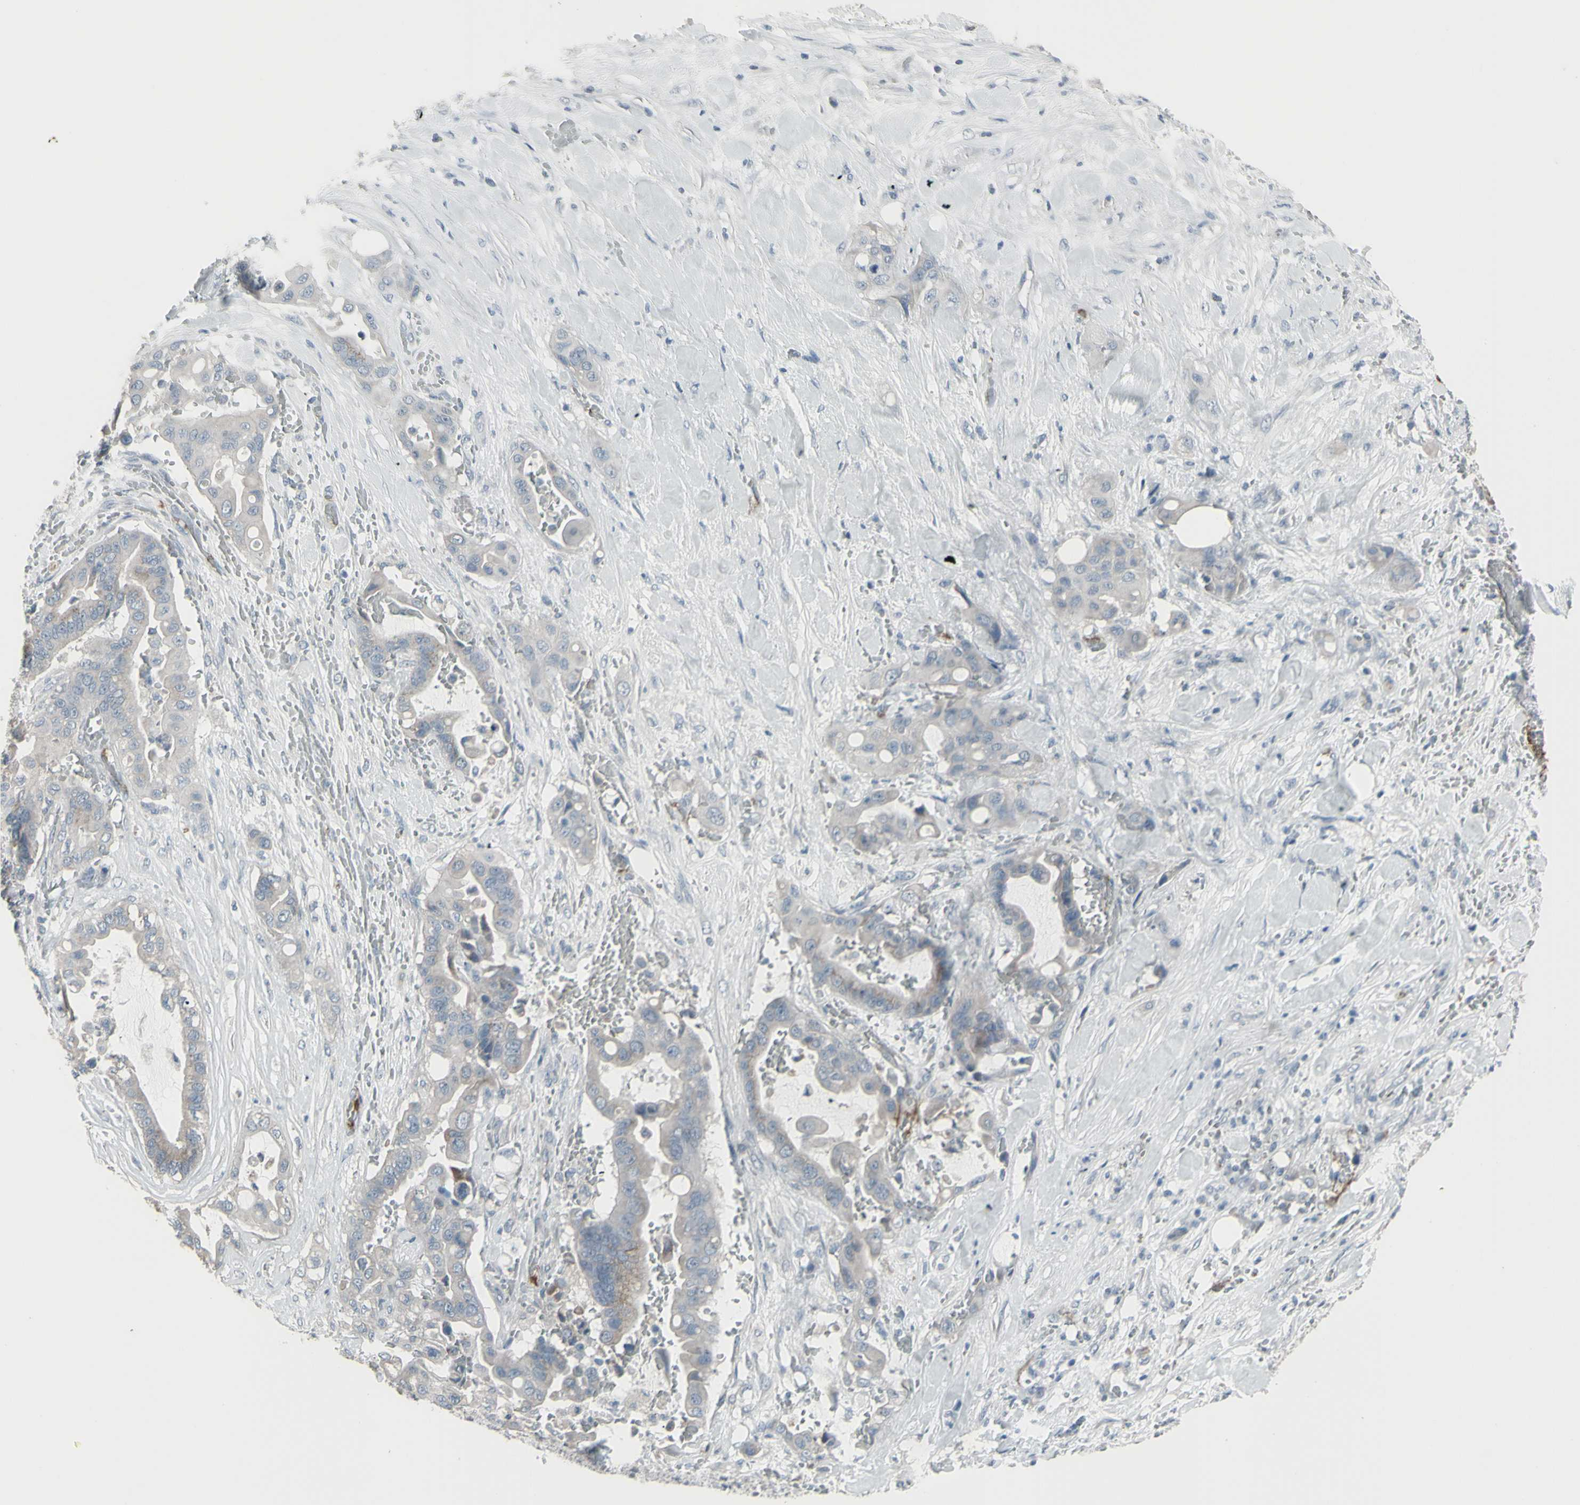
{"staining": {"intensity": "weak", "quantity": "<25%", "location": "cytoplasmic/membranous"}, "tissue": "liver cancer", "cell_type": "Tumor cells", "image_type": "cancer", "snomed": [{"axis": "morphology", "description": "Cholangiocarcinoma"}, {"axis": "topography", "description": "Liver"}], "caption": "The IHC image has no significant staining in tumor cells of cholangiocarcinoma (liver) tissue.", "gene": "CD79B", "patient": {"sex": "female", "age": 61}}